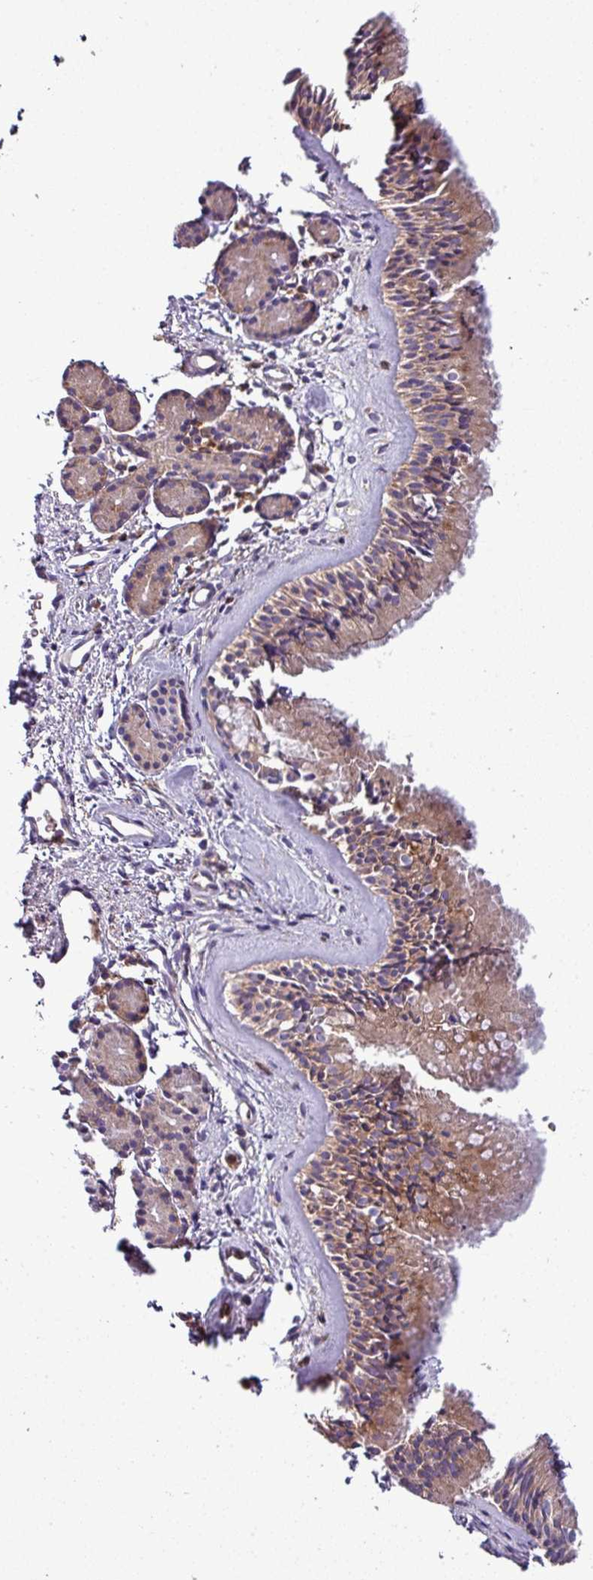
{"staining": {"intensity": "weak", "quantity": ">75%", "location": "cytoplasmic/membranous"}, "tissue": "nasopharynx", "cell_type": "Respiratory epithelial cells", "image_type": "normal", "snomed": [{"axis": "morphology", "description": "Normal tissue, NOS"}, {"axis": "topography", "description": "Nasopharynx"}], "caption": "Brown immunohistochemical staining in normal nasopharynx shows weak cytoplasmic/membranous positivity in about >75% of respiratory epithelial cells. The staining was performed using DAB, with brown indicating positive protein expression. Nuclei are stained blue with hematoxylin.", "gene": "LRRC74B", "patient": {"sex": "male", "age": 82}}